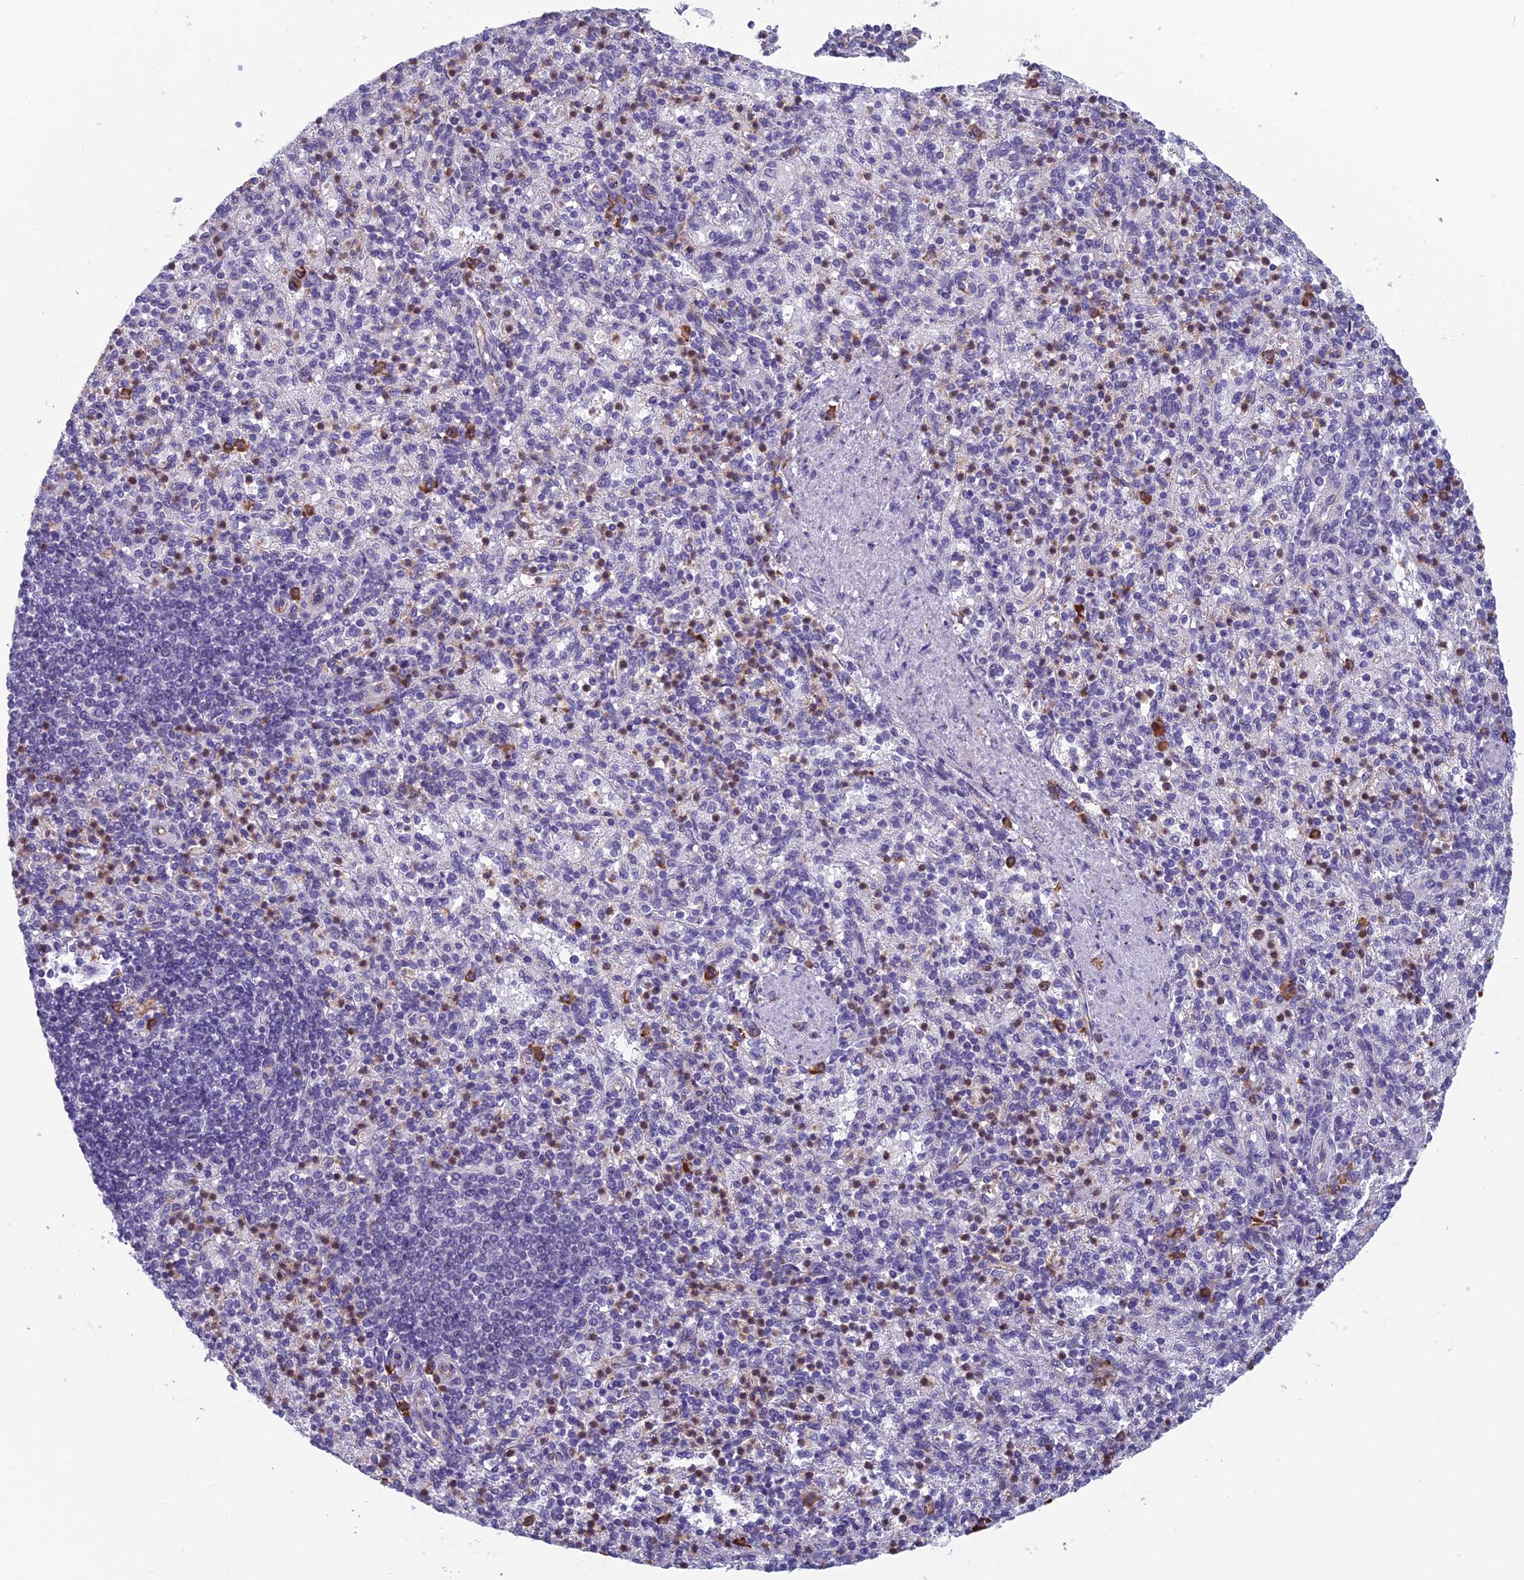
{"staining": {"intensity": "weak", "quantity": "<25%", "location": "cytoplasmic/membranous"}, "tissue": "spleen", "cell_type": "Cells in red pulp", "image_type": "normal", "snomed": [{"axis": "morphology", "description": "Normal tissue, NOS"}, {"axis": "topography", "description": "Spleen"}], "caption": "IHC micrograph of normal spleen stained for a protein (brown), which reveals no expression in cells in red pulp.", "gene": "NOC2L", "patient": {"sex": "female", "age": 74}}